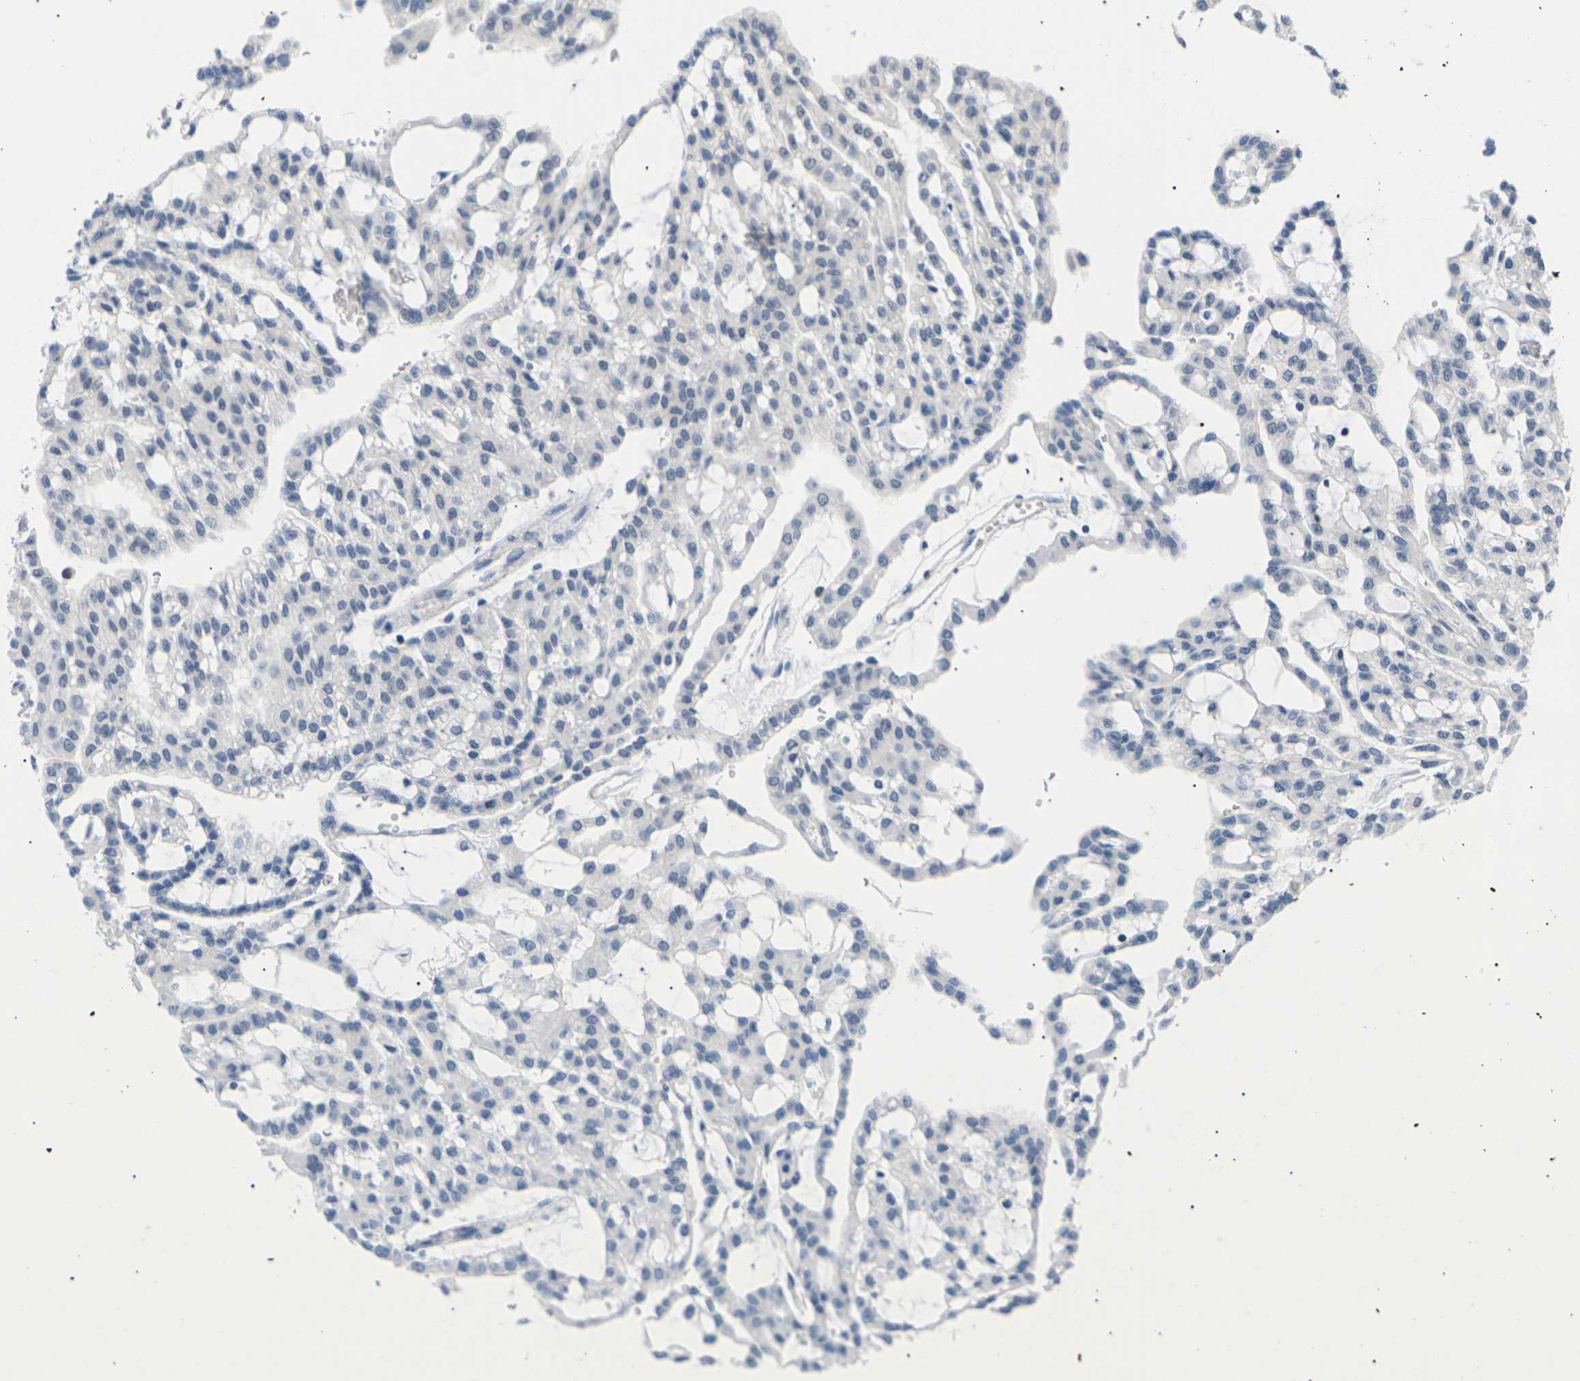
{"staining": {"intensity": "negative", "quantity": "none", "location": "none"}, "tissue": "renal cancer", "cell_type": "Tumor cells", "image_type": "cancer", "snomed": [{"axis": "morphology", "description": "Adenocarcinoma, NOS"}, {"axis": "topography", "description": "Kidney"}], "caption": "This is an IHC photomicrograph of renal adenocarcinoma. There is no positivity in tumor cells.", "gene": "RPS6KA3", "patient": {"sex": "male", "age": 63}}